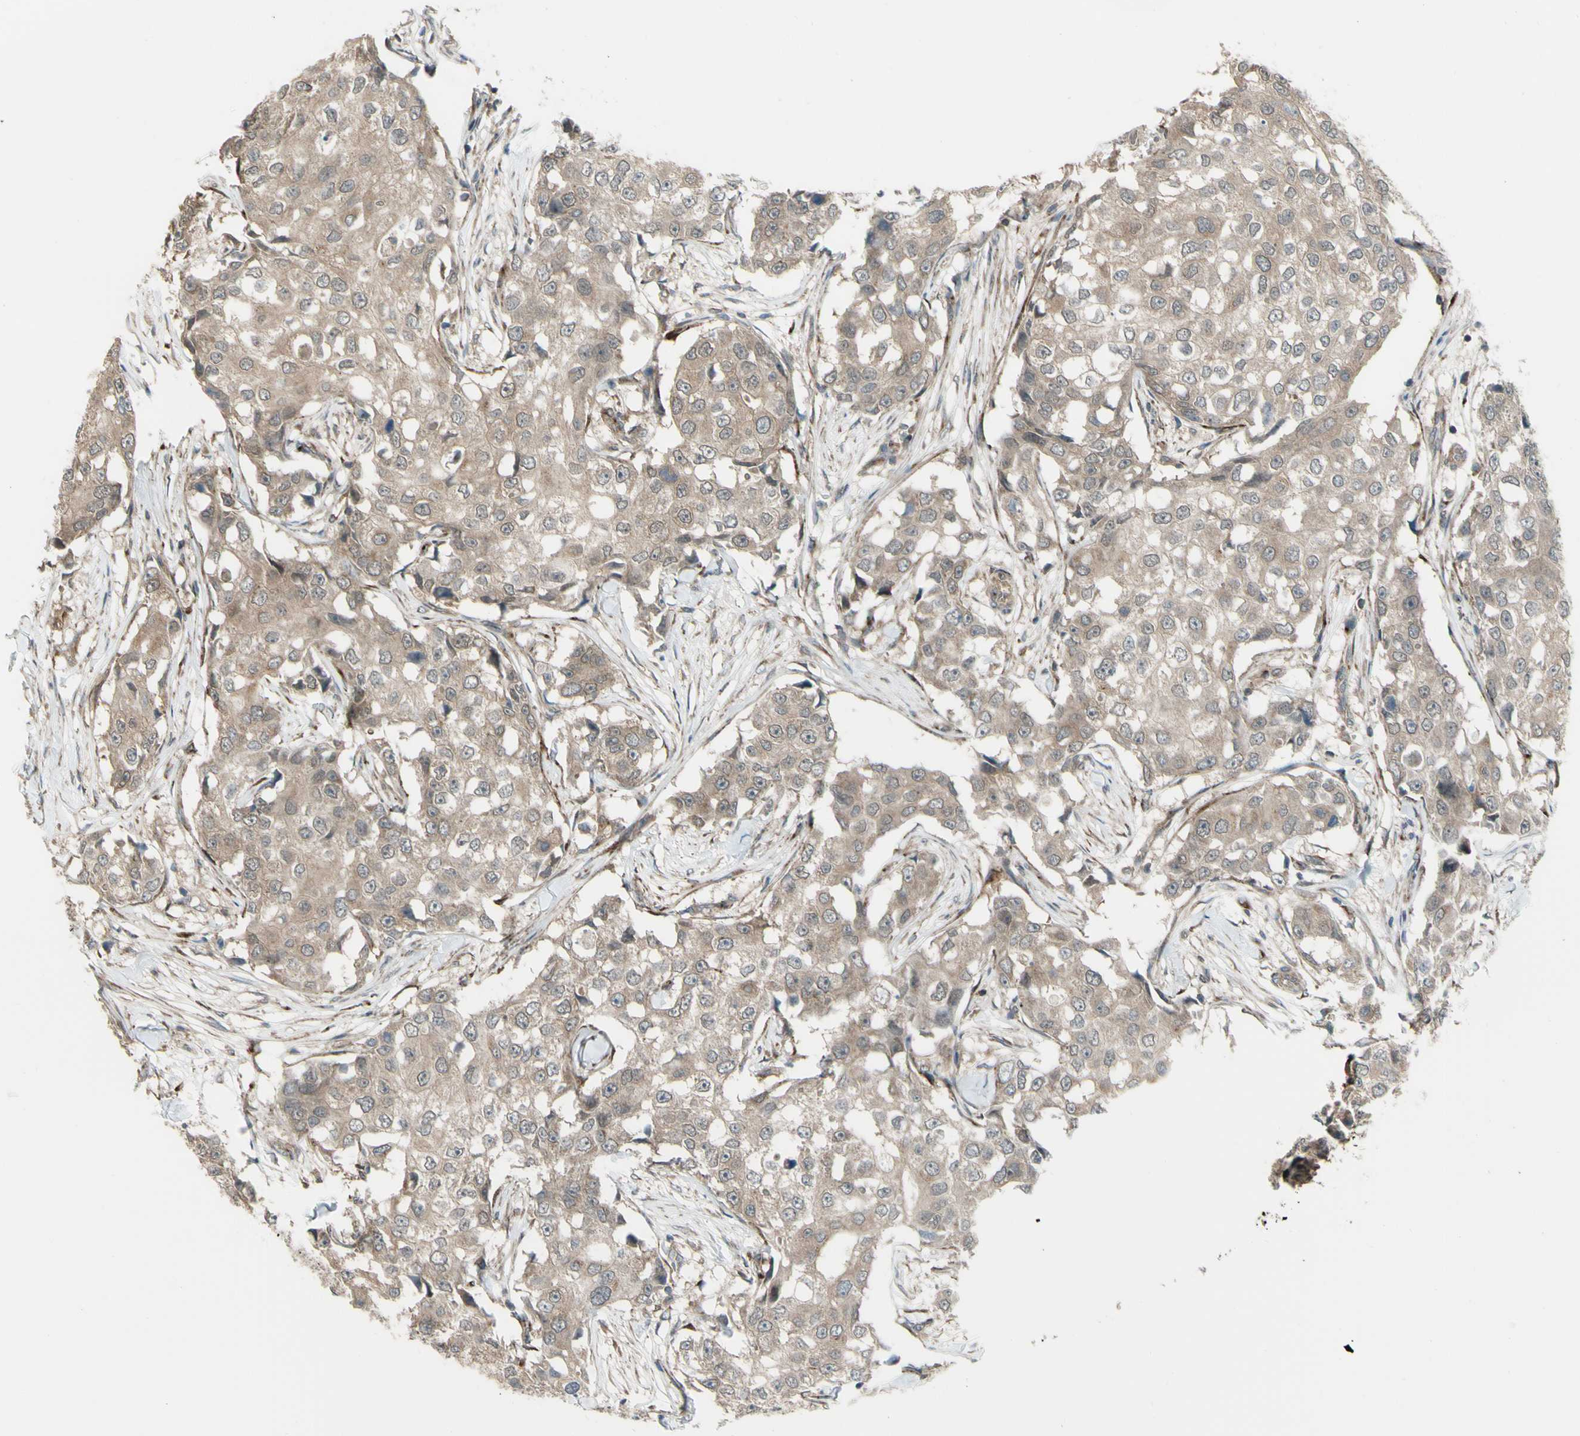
{"staining": {"intensity": "weak", "quantity": "25%-75%", "location": "cytoplasmic/membranous,nuclear"}, "tissue": "breast cancer", "cell_type": "Tumor cells", "image_type": "cancer", "snomed": [{"axis": "morphology", "description": "Duct carcinoma"}, {"axis": "topography", "description": "Breast"}], "caption": "DAB immunohistochemical staining of infiltrating ductal carcinoma (breast) shows weak cytoplasmic/membranous and nuclear protein staining in about 25%-75% of tumor cells. (DAB = brown stain, brightfield microscopy at high magnification).", "gene": "FLII", "patient": {"sex": "female", "age": 27}}